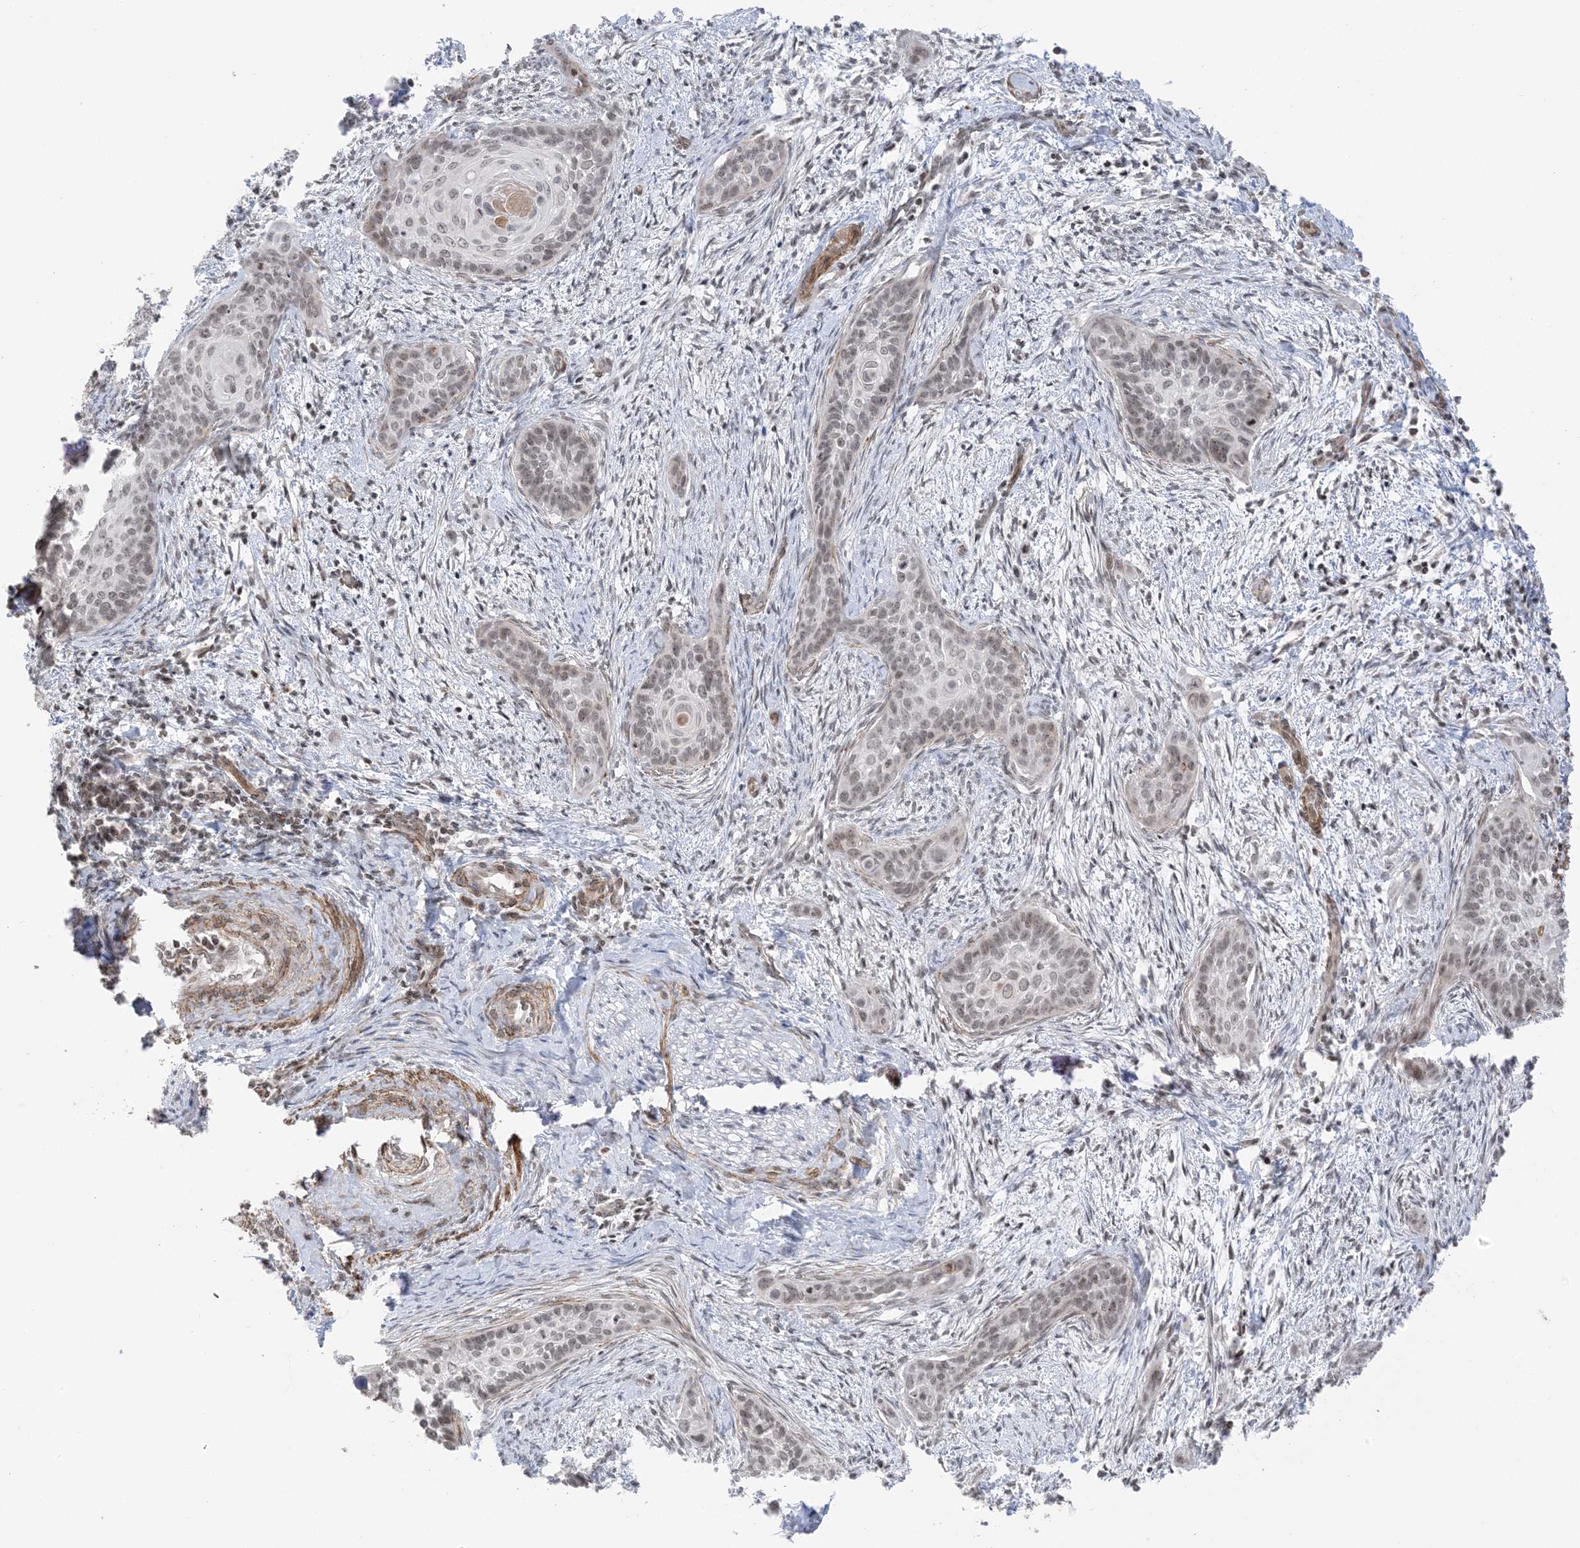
{"staining": {"intensity": "weak", "quantity": "<25%", "location": "nuclear"}, "tissue": "cervical cancer", "cell_type": "Tumor cells", "image_type": "cancer", "snomed": [{"axis": "morphology", "description": "Squamous cell carcinoma, NOS"}, {"axis": "topography", "description": "Cervix"}], "caption": "IHC of cervical cancer (squamous cell carcinoma) reveals no expression in tumor cells.", "gene": "METAP1D", "patient": {"sex": "female", "age": 33}}